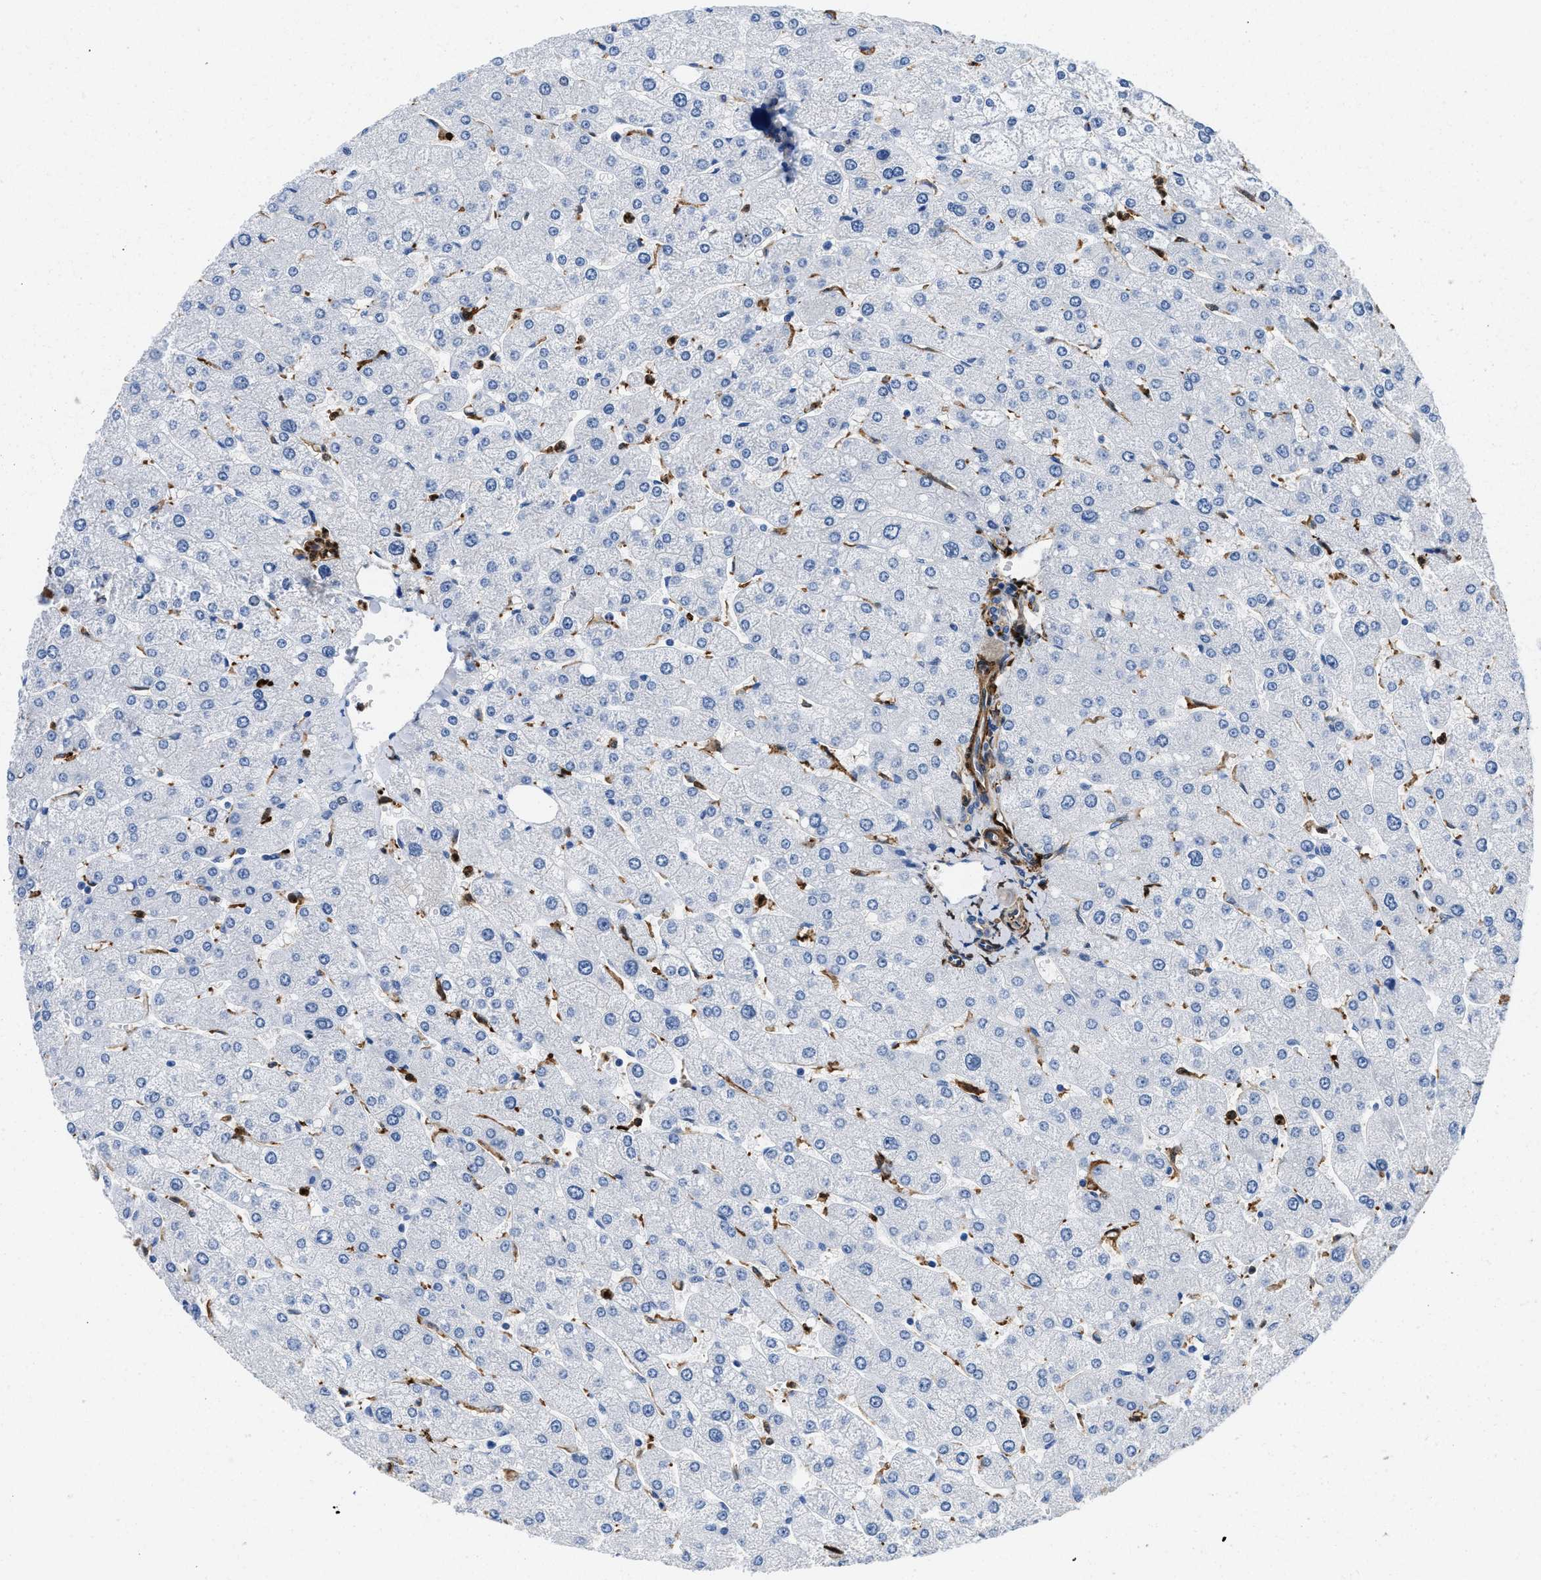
{"staining": {"intensity": "weak", "quantity": "25%-75%", "location": "cytoplasmic/membranous"}, "tissue": "liver", "cell_type": "Cholangiocytes", "image_type": "normal", "snomed": [{"axis": "morphology", "description": "Normal tissue, NOS"}, {"axis": "topography", "description": "Liver"}], "caption": "An immunohistochemistry micrograph of benign tissue is shown. Protein staining in brown labels weak cytoplasmic/membranous positivity in liver within cholangiocytes. The staining was performed using DAB, with brown indicating positive protein expression. Nuclei are stained blue with hematoxylin.", "gene": "GSN", "patient": {"sex": "male", "age": 55}}